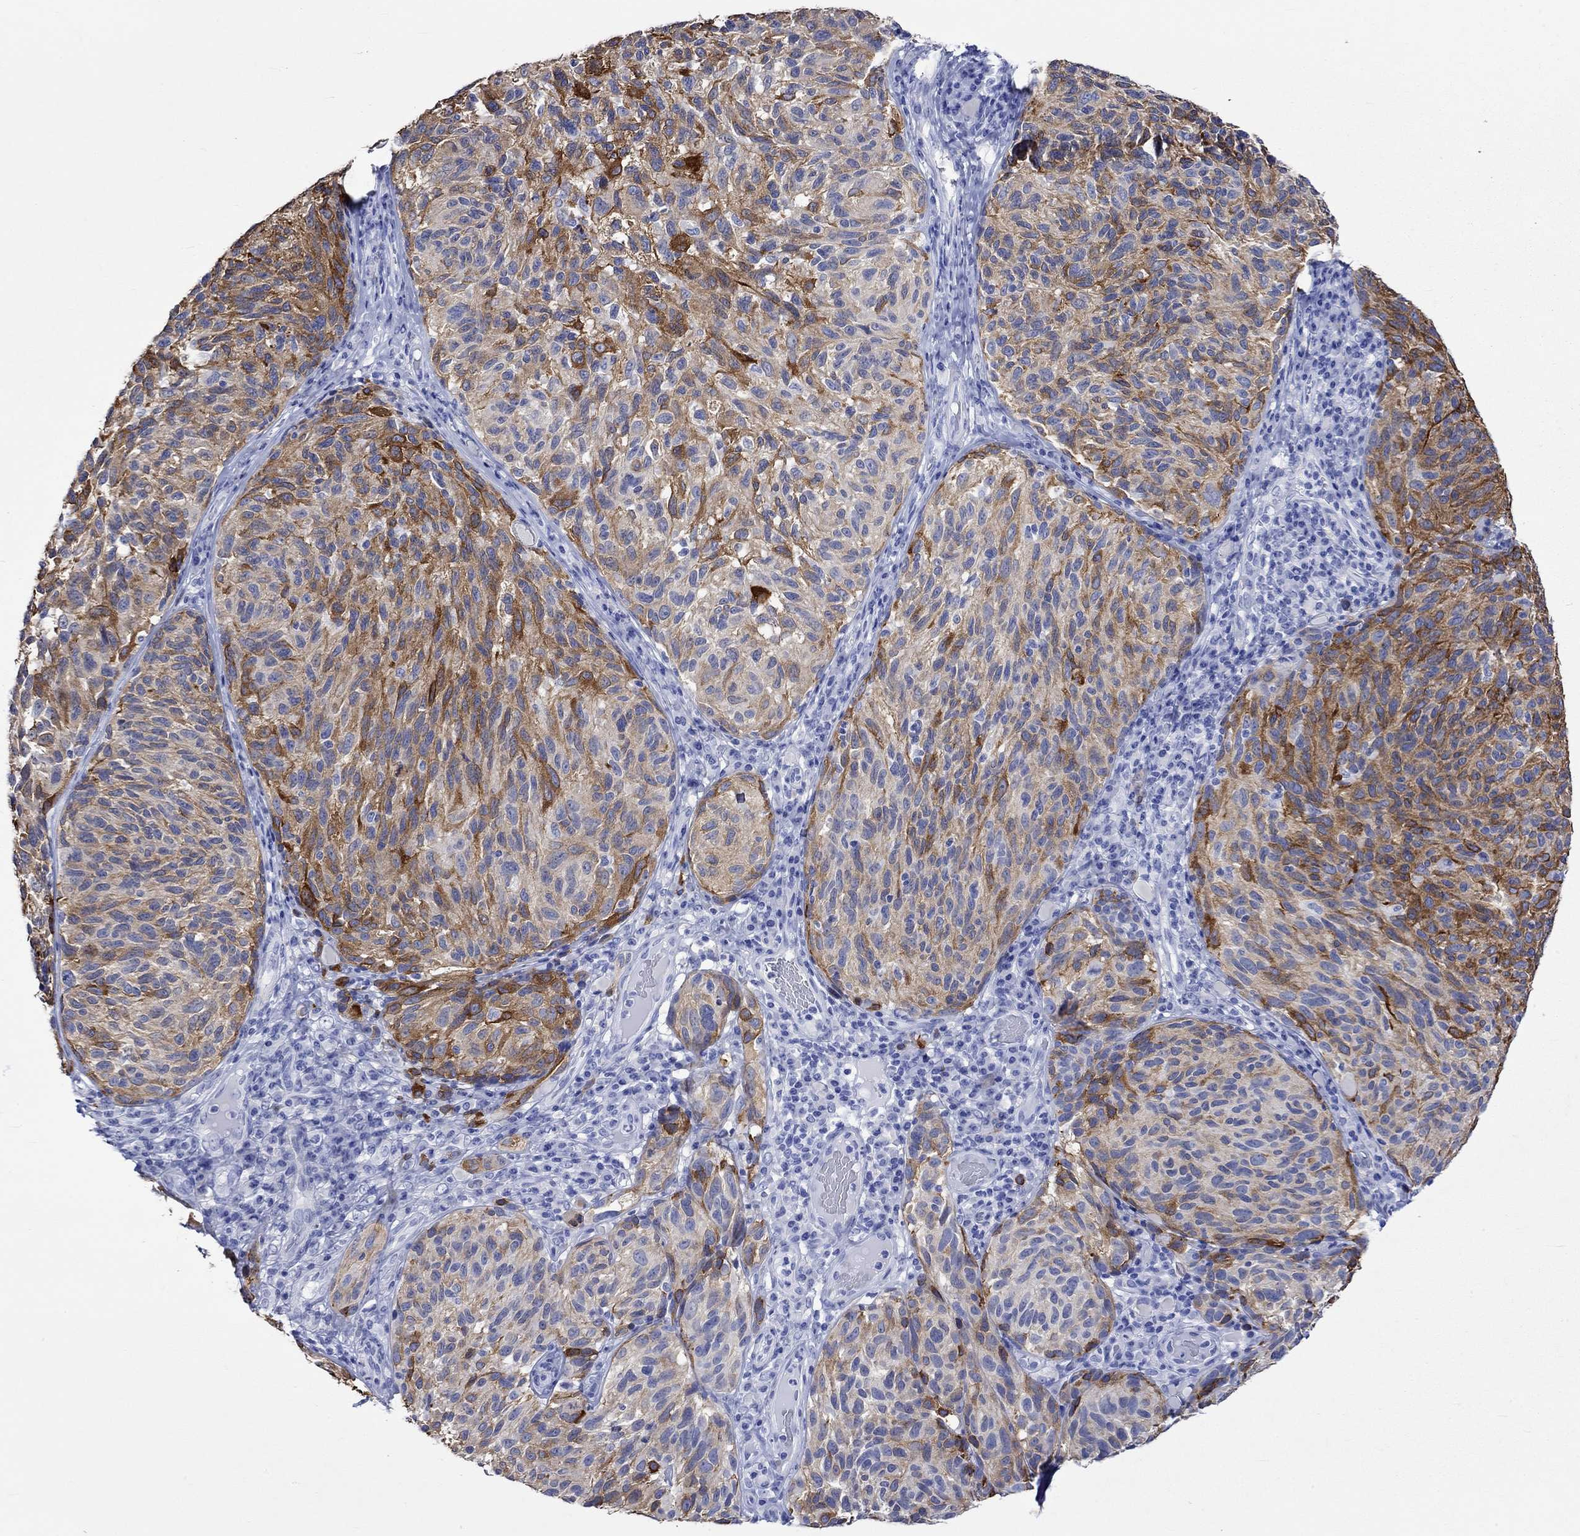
{"staining": {"intensity": "strong", "quantity": ">75%", "location": "cytoplasmic/membranous"}, "tissue": "melanoma", "cell_type": "Tumor cells", "image_type": "cancer", "snomed": [{"axis": "morphology", "description": "Malignant melanoma, NOS"}, {"axis": "topography", "description": "Skin"}], "caption": "Protein staining reveals strong cytoplasmic/membranous expression in approximately >75% of tumor cells in malignant melanoma.", "gene": "CRYAB", "patient": {"sex": "female", "age": 73}}